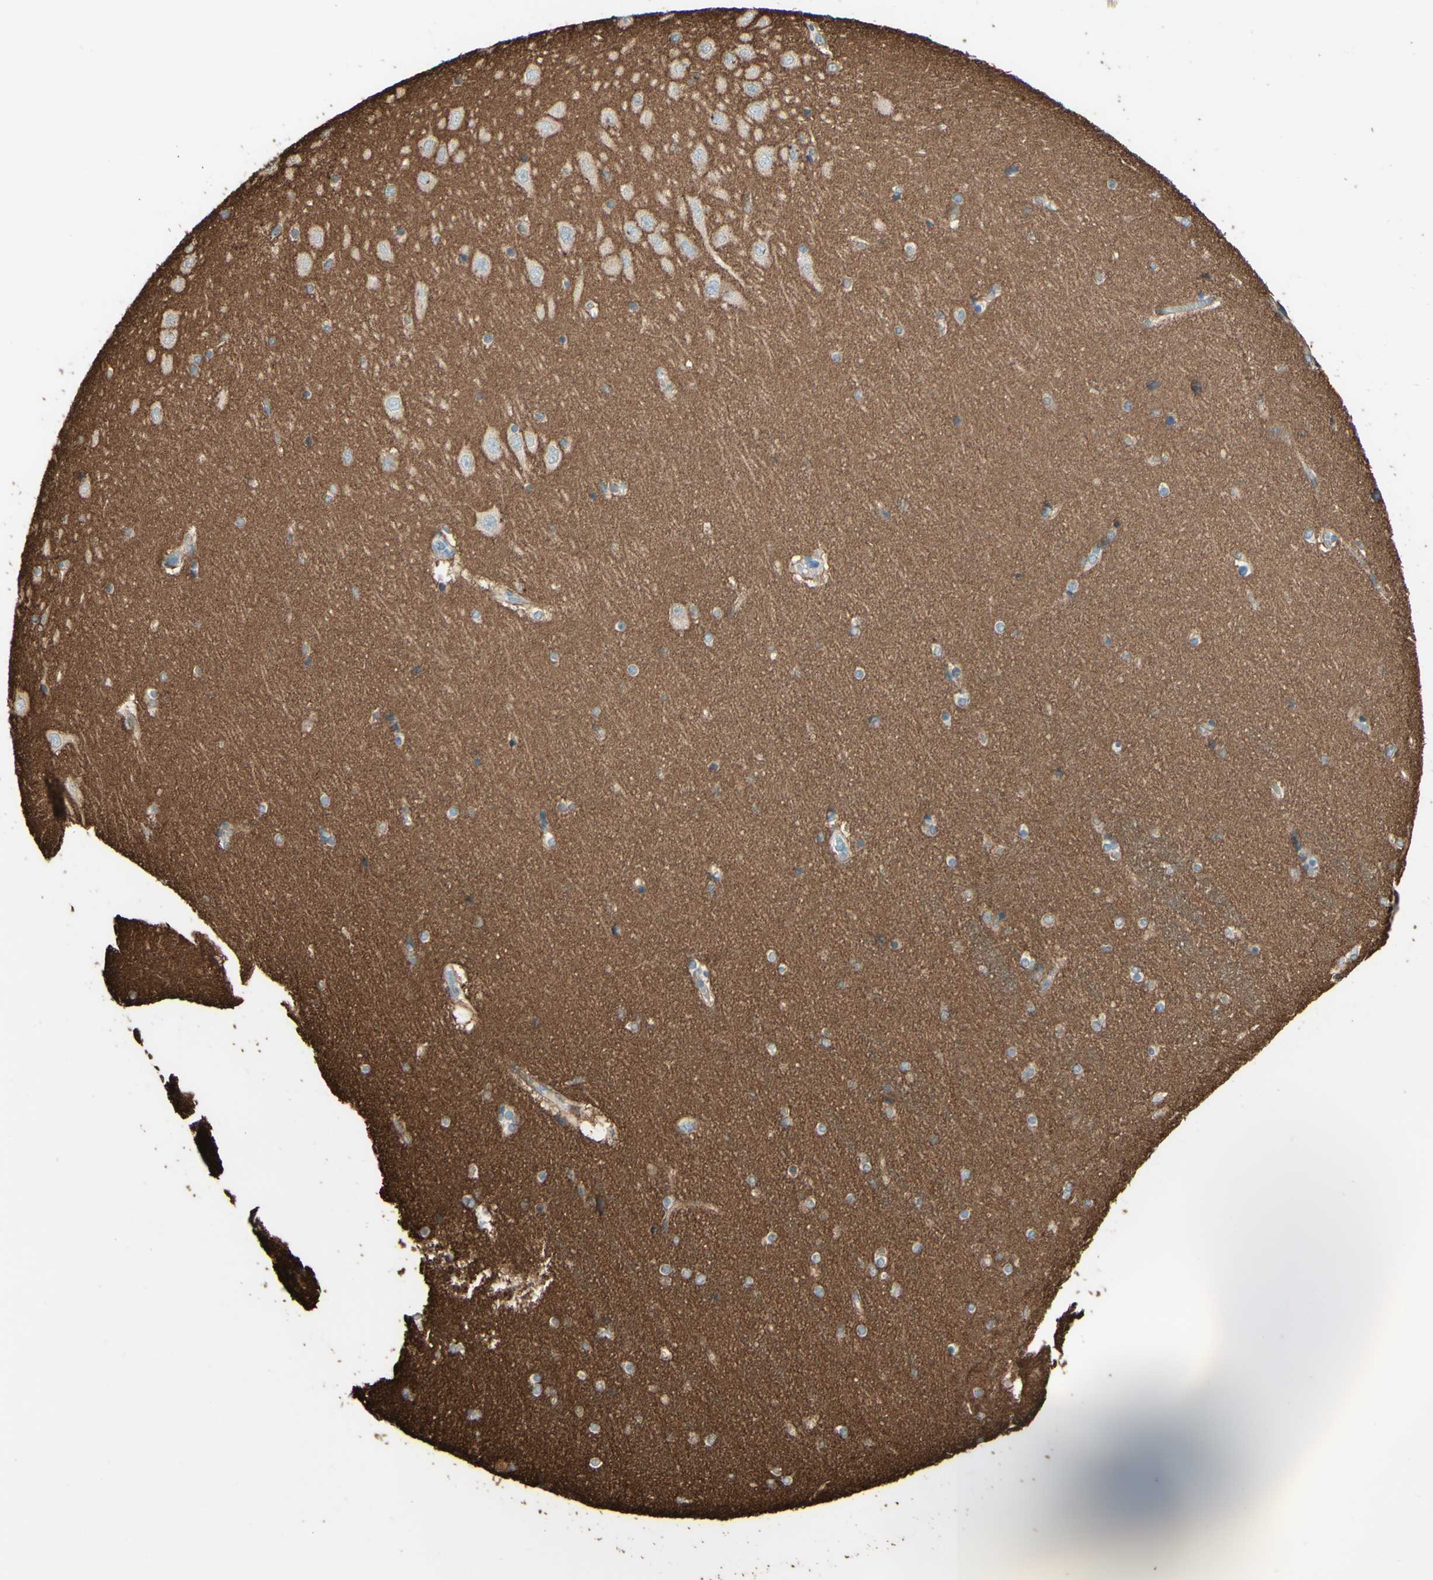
{"staining": {"intensity": "negative", "quantity": "none", "location": "none"}, "tissue": "hippocampus", "cell_type": "Glial cells", "image_type": "normal", "snomed": [{"axis": "morphology", "description": "Normal tissue, NOS"}, {"axis": "topography", "description": "Hippocampus"}], "caption": "This micrograph is of benign hippocampus stained with IHC to label a protein in brown with the nuclei are counter-stained blue. There is no expression in glial cells.", "gene": "RNF149", "patient": {"sex": "female", "age": 54}}